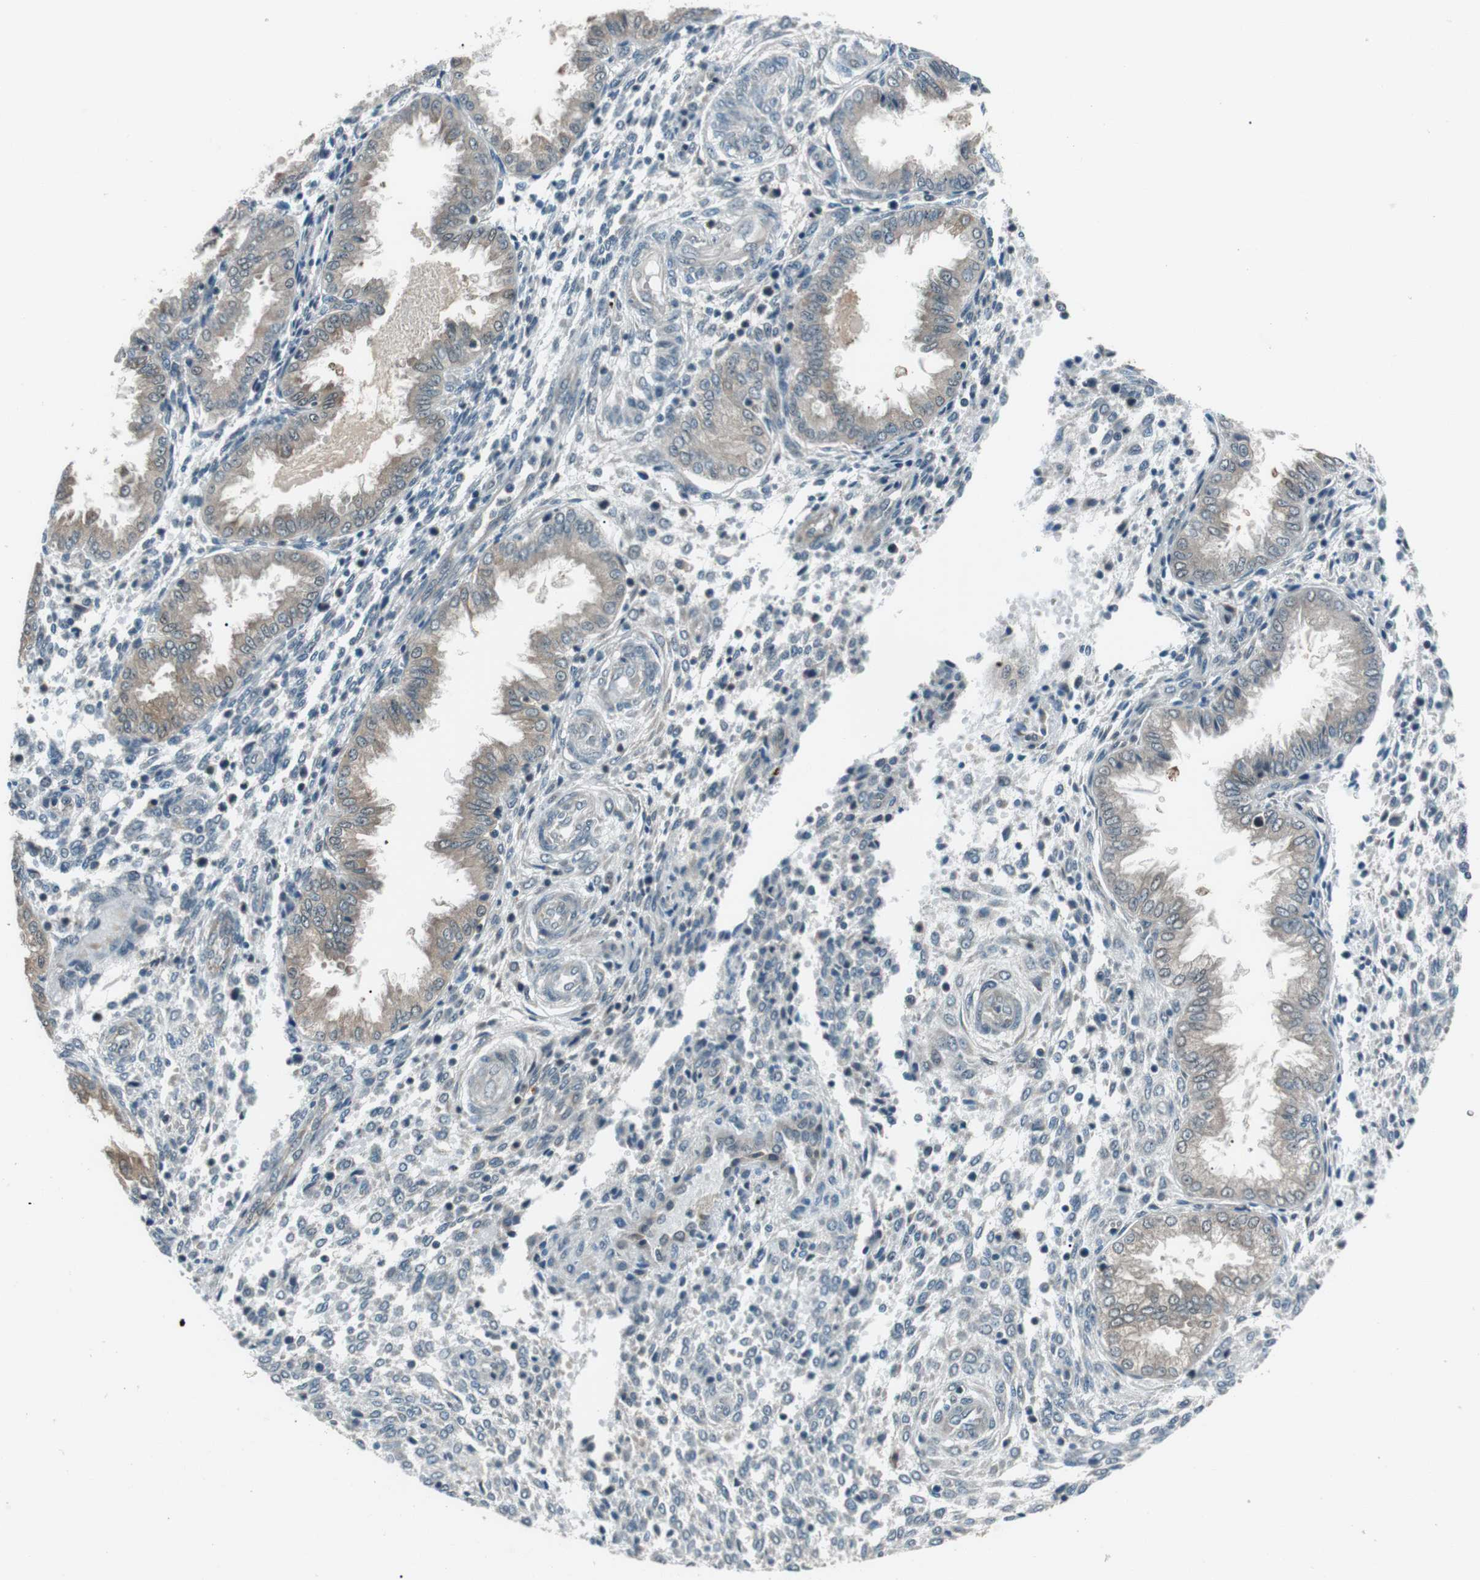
{"staining": {"intensity": "negative", "quantity": "none", "location": "none"}, "tissue": "endometrium", "cell_type": "Cells in endometrial stroma", "image_type": "normal", "snomed": [{"axis": "morphology", "description": "Normal tissue, NOS"}, {"axis": "topography", "description": "Endometrium"}], "caption": "This micrograph is of benign endometrium stained with IHC to label a protein in brown with the nuclei are counter-stained blue. There is no positivity in cells in endometrial stroma.", "gene": "LRIG2", "patient": {"sex": "female", "age": 33}}